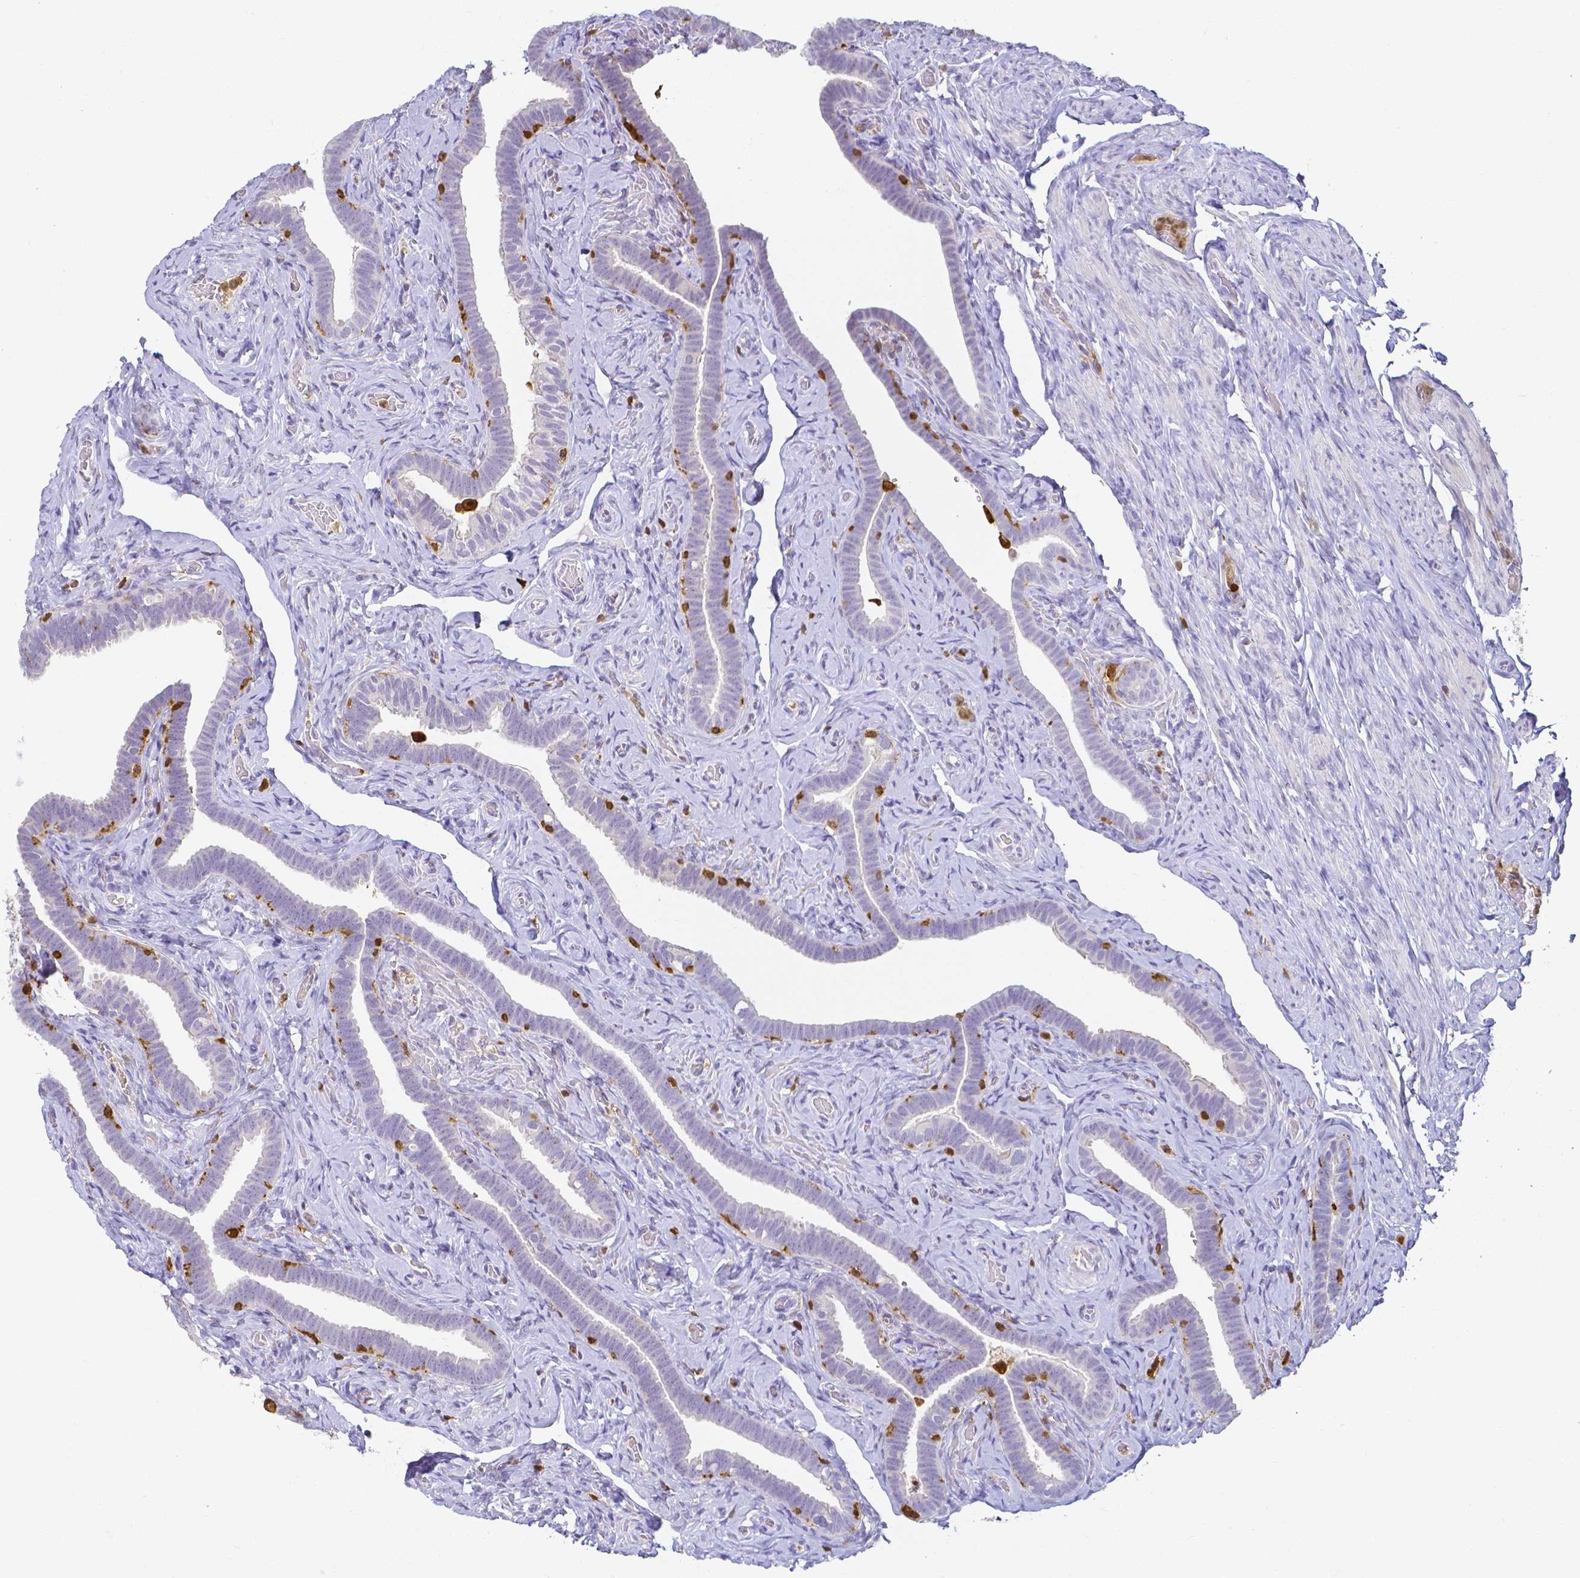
{"staining": {"intensity": "negative", "quantity": "none", "location": "none"}, "tissue": "fallopian tube", "cell_type": "Glandular cells", "image_type": "normal", "snomed": [{"axis": "morphology", "description": "Normal tissue, NOS"}, {"axis": "topography", "description": "Fallopian tube"}], "caption": "Glandular cells are negative for protein expression in benign human fallopian tube. (DAB (3,3'-diaminobenzidine) immunohistochemistry visualized using brightfield microscopy, high magnification).", "gene": "COTL1", "patient": {"sex": "female", "age": 69}}